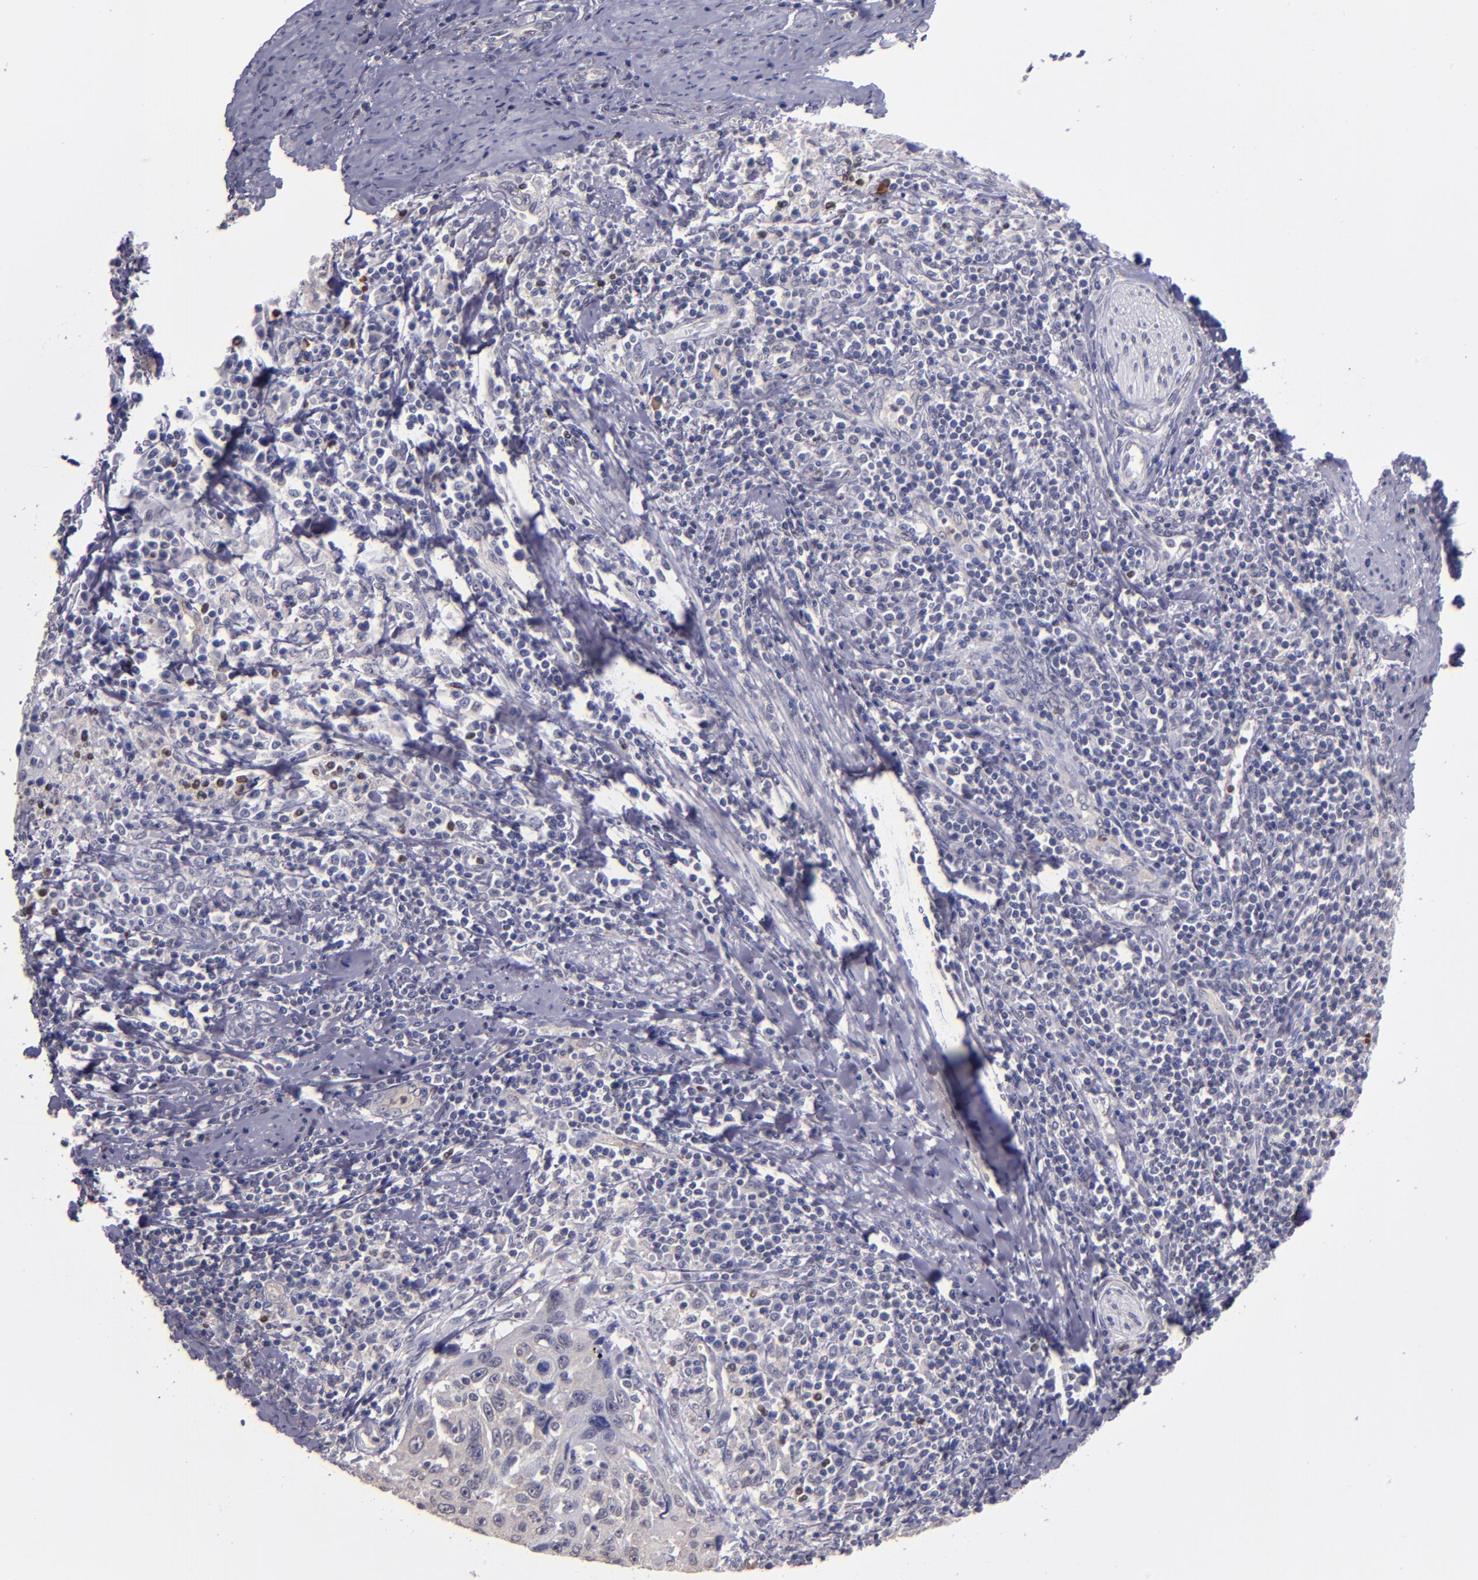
{"staining": {"intensity": "negative", "quantity": "none", "location": "none"}, "tissue": "cervical cancer", "cell_type": "Tumor cells", "image_type": "cancer", "snomed": [{"axis": "morphology", "description": "Squamous cell carcinoma, NOS"}, {"axis": "topography", "description": "Cervix"}], "caption": "Protein analysis of cervical cancer (squamous cell carcinoma) displays no significant positivity in tumor cells.", "gene": "CEBPE", "patient": {"sex": "female", "age": 53}}